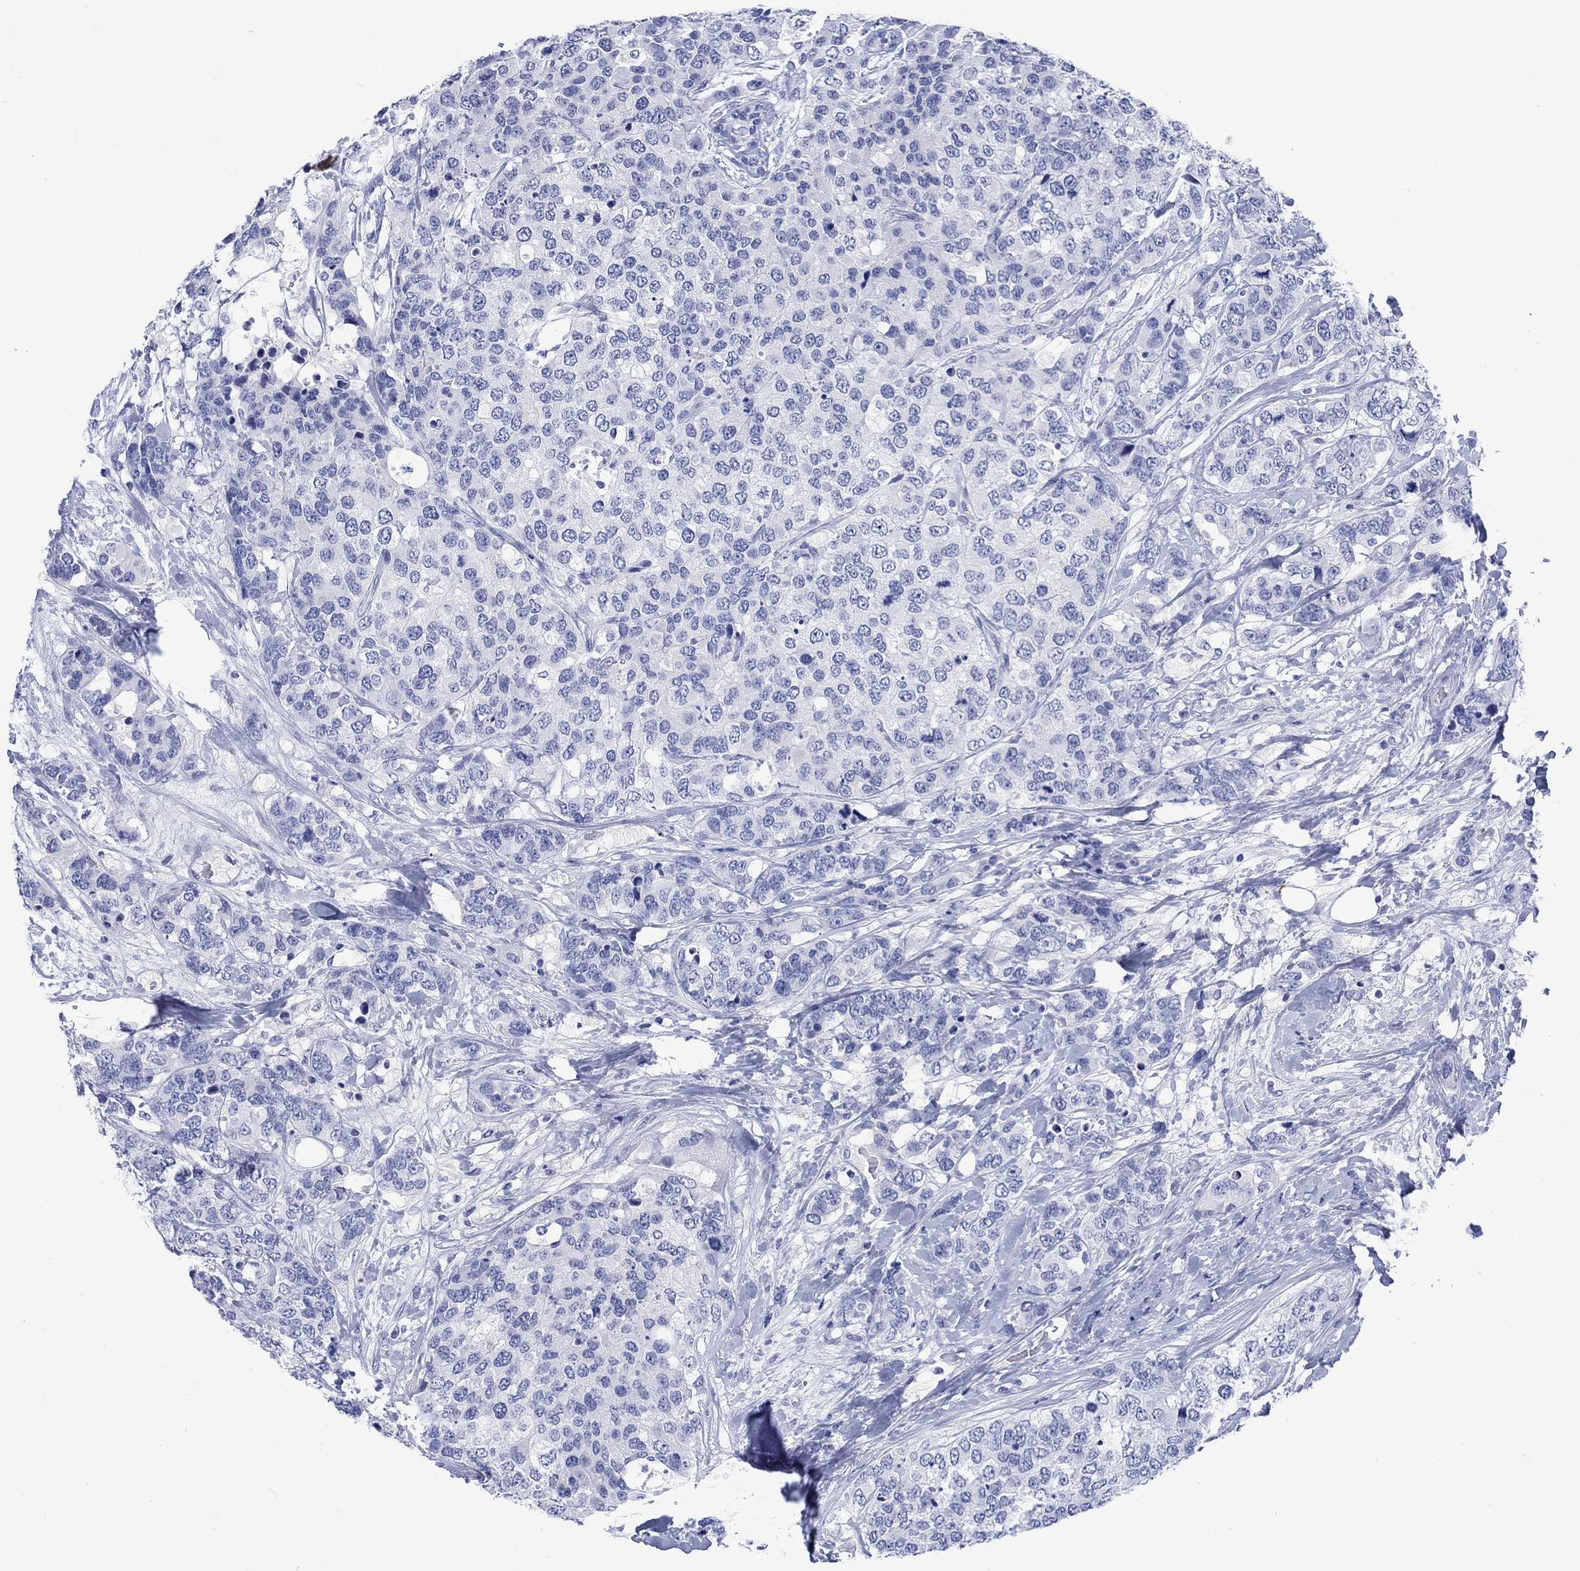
{"staining": {"intensity": "negative", "quantity": "none", "location": "none"}, "tissue": "breast cancer", "cell_type": "Tumor cells", "image_type": "cancer", "snomed": [{"axis": "morphology", "description": "Lobular carcinoma"}, {"axis": "topography", "description": "Breast"}], "caption": "A histopathology image of breast cancer (lobular carcinoma) stained for a protein displays no brown staining in tumor cells.", "gene": "CACNG3", "patient": {"sex": "female", "age": 59}}